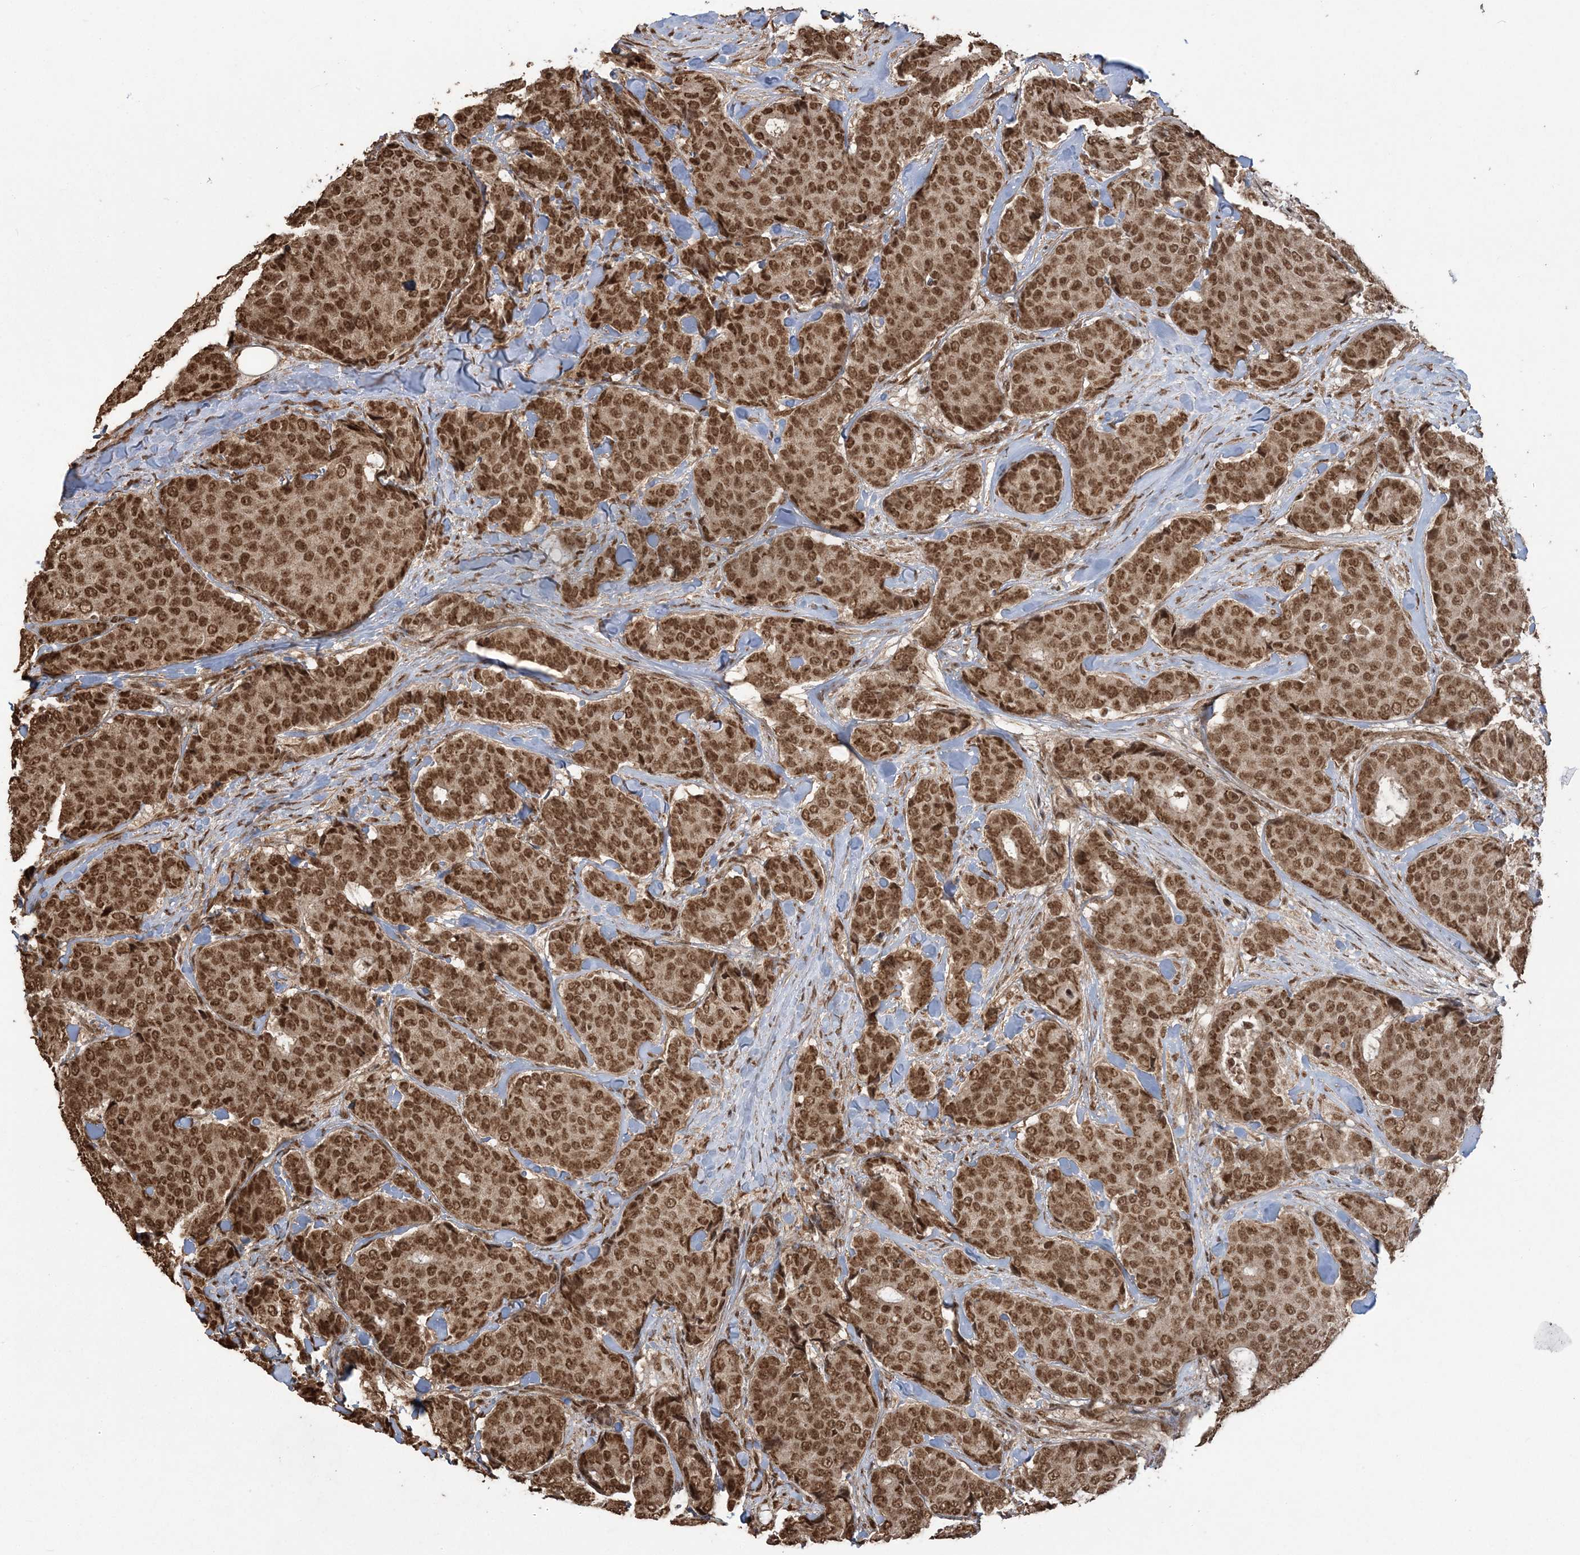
{"staining": {"intensity": "strong", "quantity": ">75%", "location": "cytoplasmic/membranous,nuclear"}, "tissue": "breast cancer", "cell_type": "Tumor cells", "image_type": "cancer", "snomed": [{"axis": "morphology", "description": "Duct carcinoma"}, {"axis": "topography", "description": "Breast"}], "caption": "Immunohistochemistry (DAB (3,3'-diaminobenzidine)) staining of infiltrating ductal carcinoma (breast) demonstrates strong cytoplasmic/membranous and nuclear protein expression in approximately >75% of tumor cells.", "gene": "ZNF839", "patient": {"sex": "female", "age": 75}}